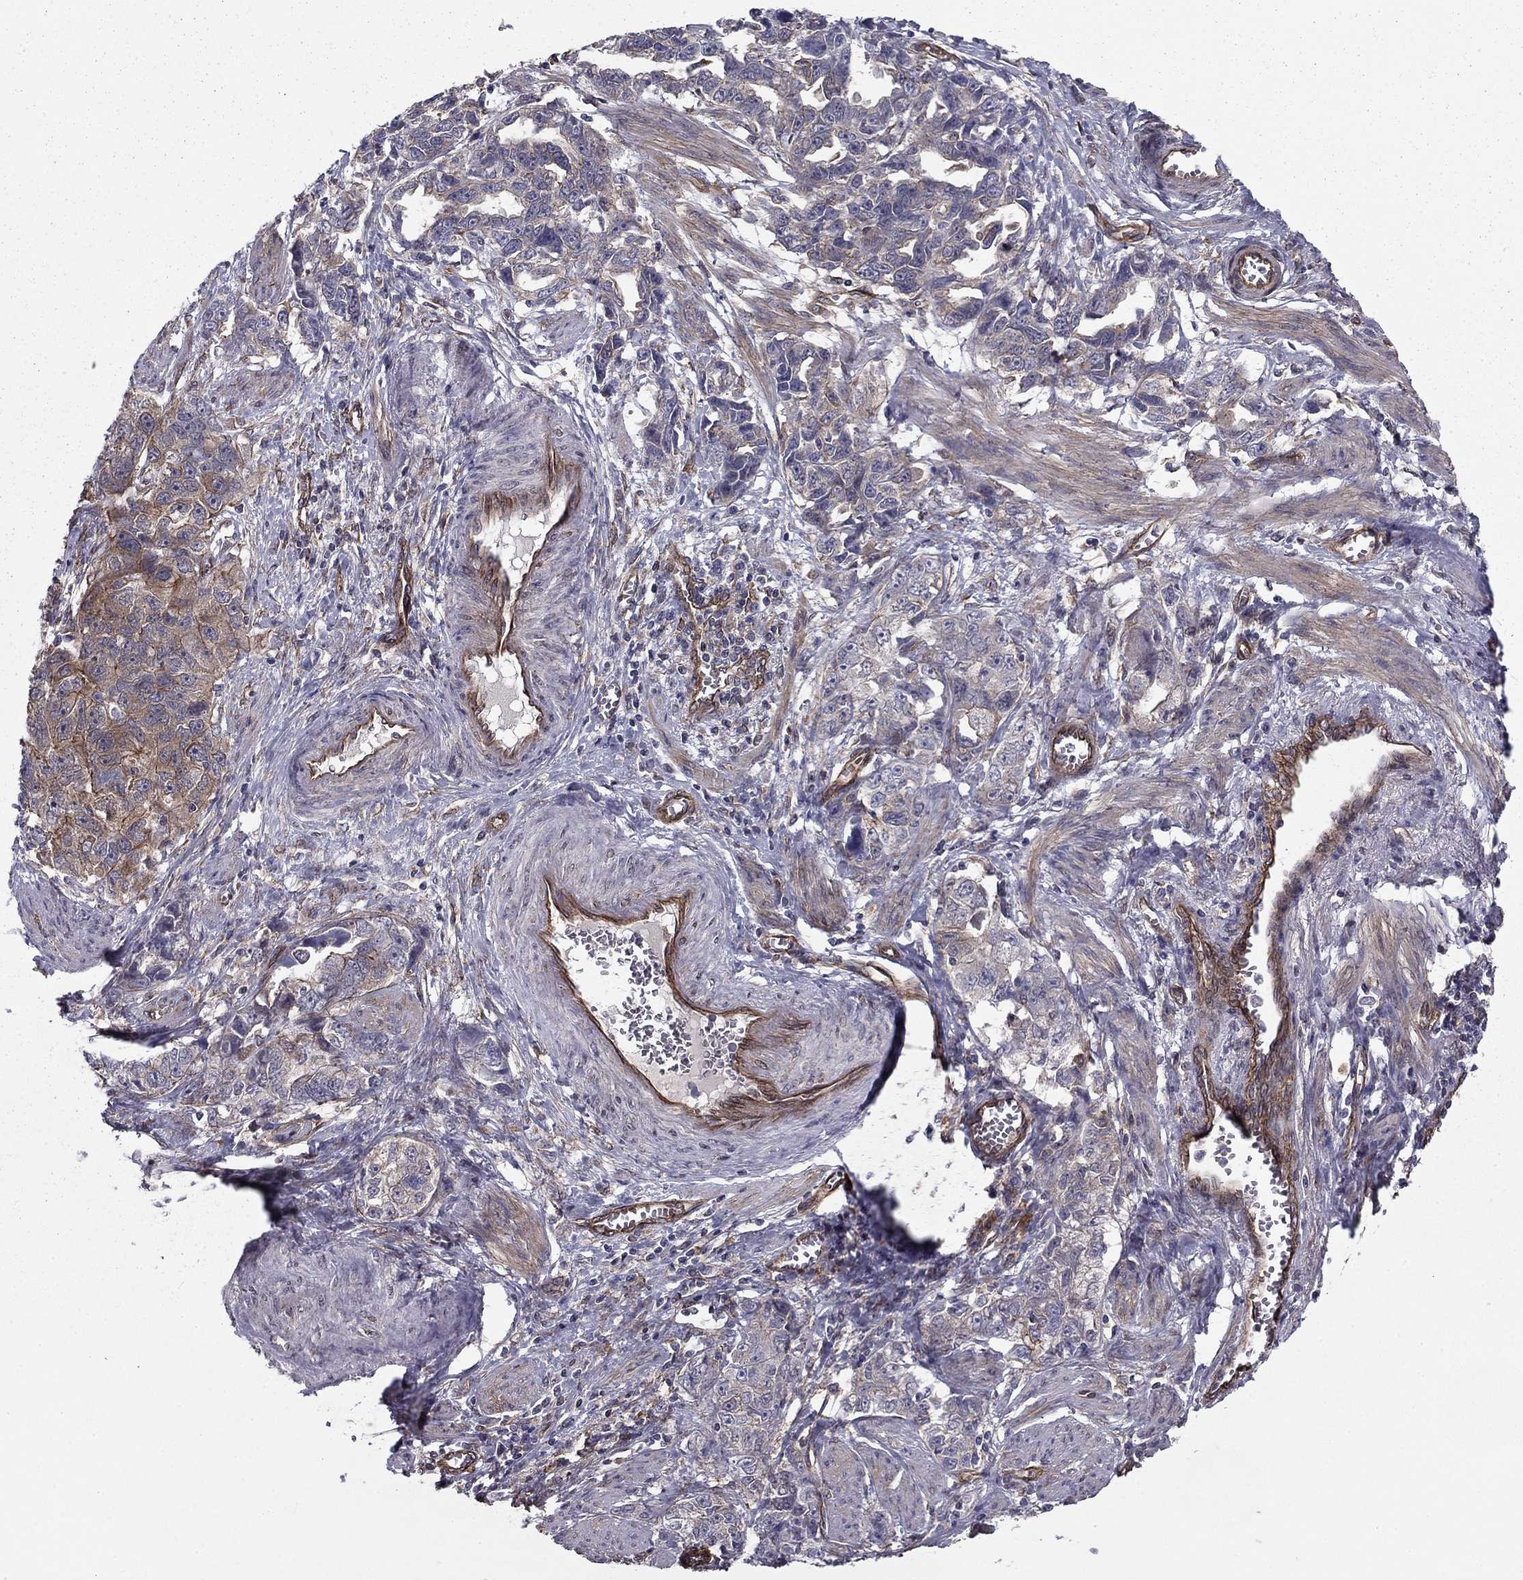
{"staining": {"intensity": "moderate", "quantity": "<25%", "location": "cytoplasmic/membranous"}, "tissue": "ovarian cancer", "cell_type": "Tumor cells", "image_type": "cancer", "snomed": [{"axis": "morphology", "description": "Cystadenocarcinoma, serous, NOS"}, {"axis": "topography", "description": "Ovary"}], "caption": "Ovarian cancer (serous cystadenocarcinoma) was stained to show a protein in brown. There is low levels of moderate cytoplasmic/membranous expression in about <25% of tumor cells.", "gene": "SHMT1", "patient": {"sex": "female", "age": 51}}